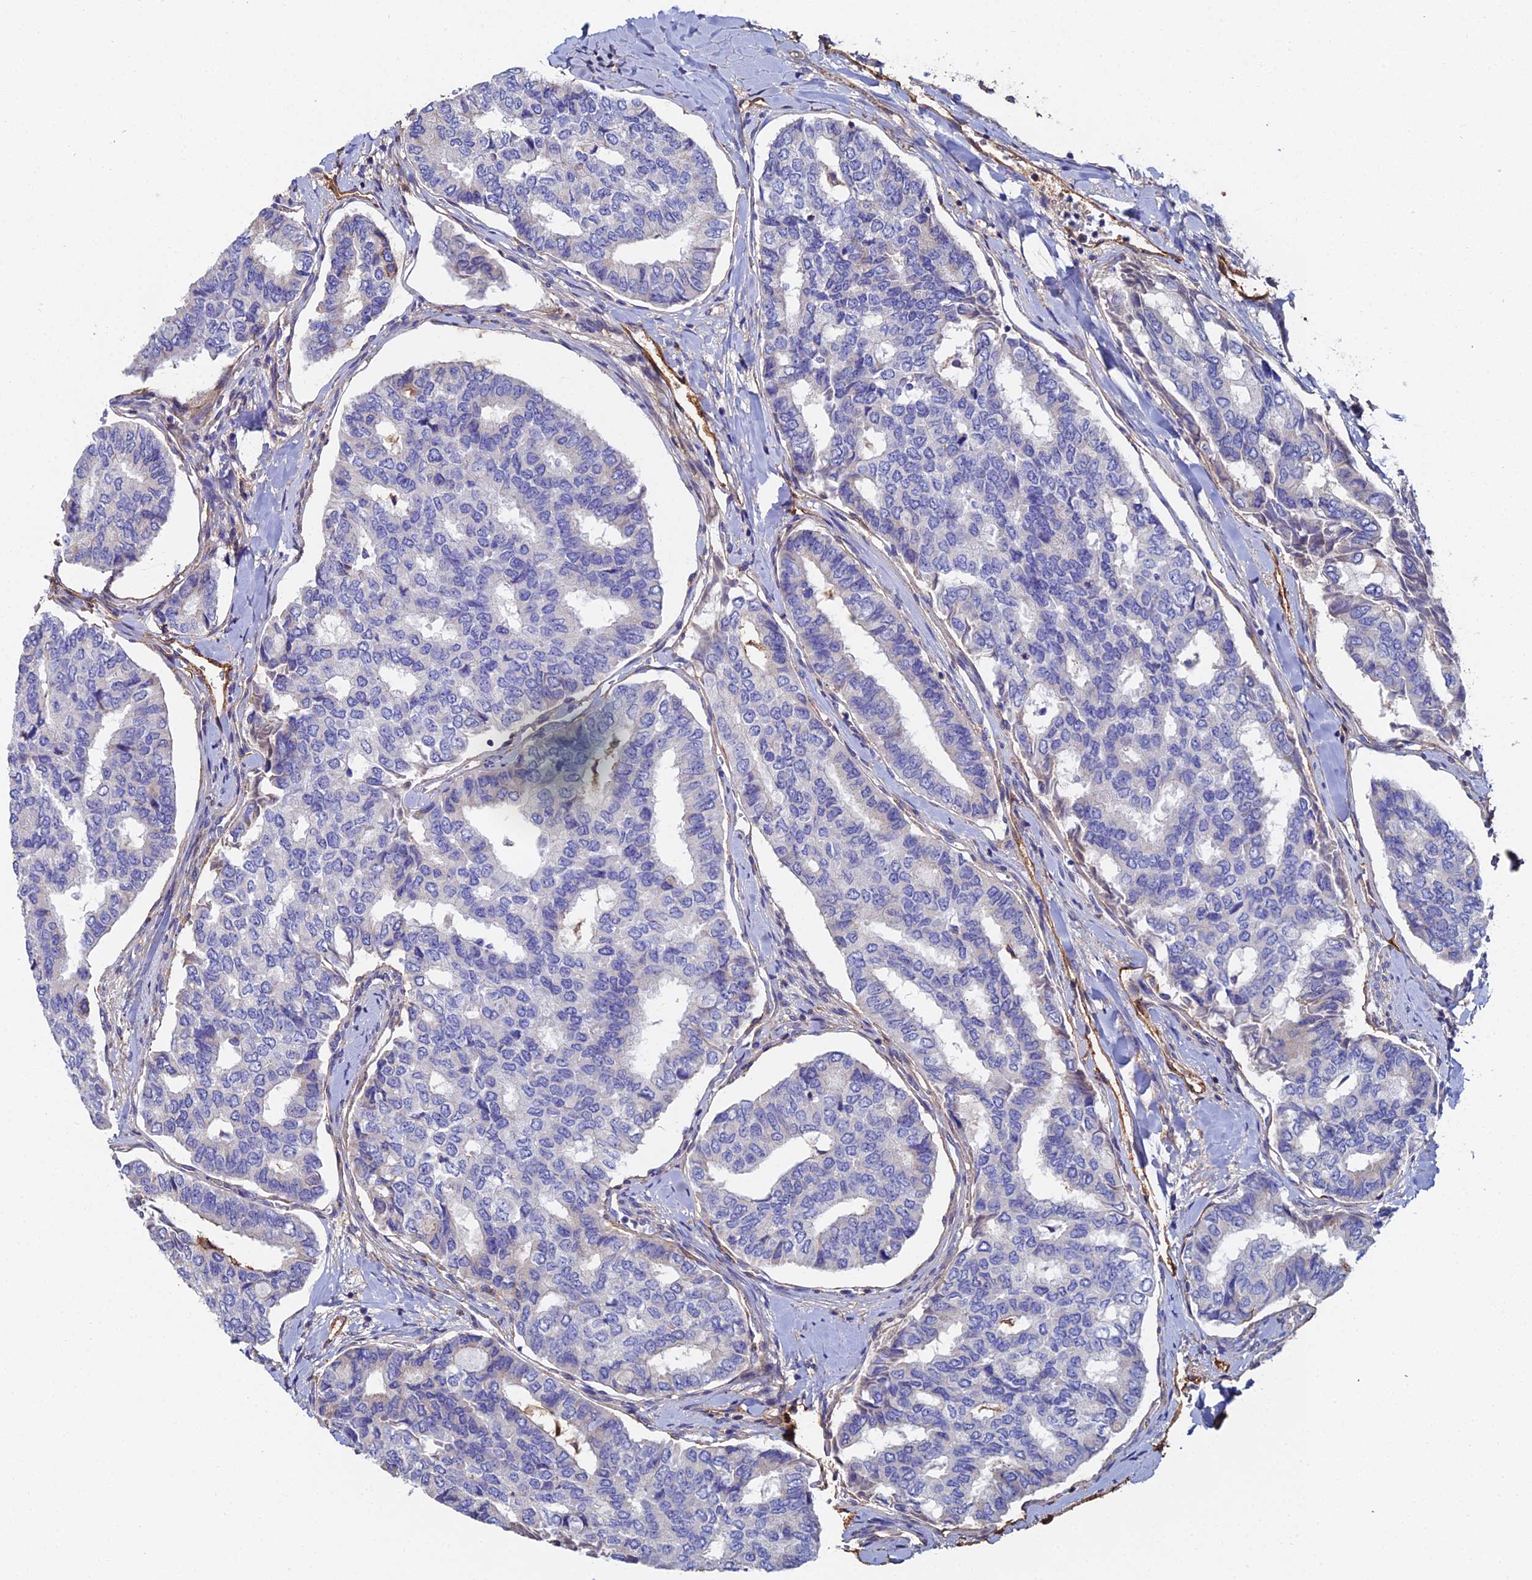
{"staining": {"intensity": "negative", "quantity": "none", "location": "none"}, "tissue": "thyroid cancer", "cell_type": "Tumor cells", "image_type": "cancer", "snomed": [{"axis": "morphology", "description": "Papillary adenocarcinoma, NOS"}, {"axis": "topography", "description": "Thyroid gland"}], "caption": "Photomicrograph shows no protein expression in tumor cells of papillary adenocarcinoma (thyroid) tissue.", "gene": "C6", "patient": {"sex": "female", "age": 35}}